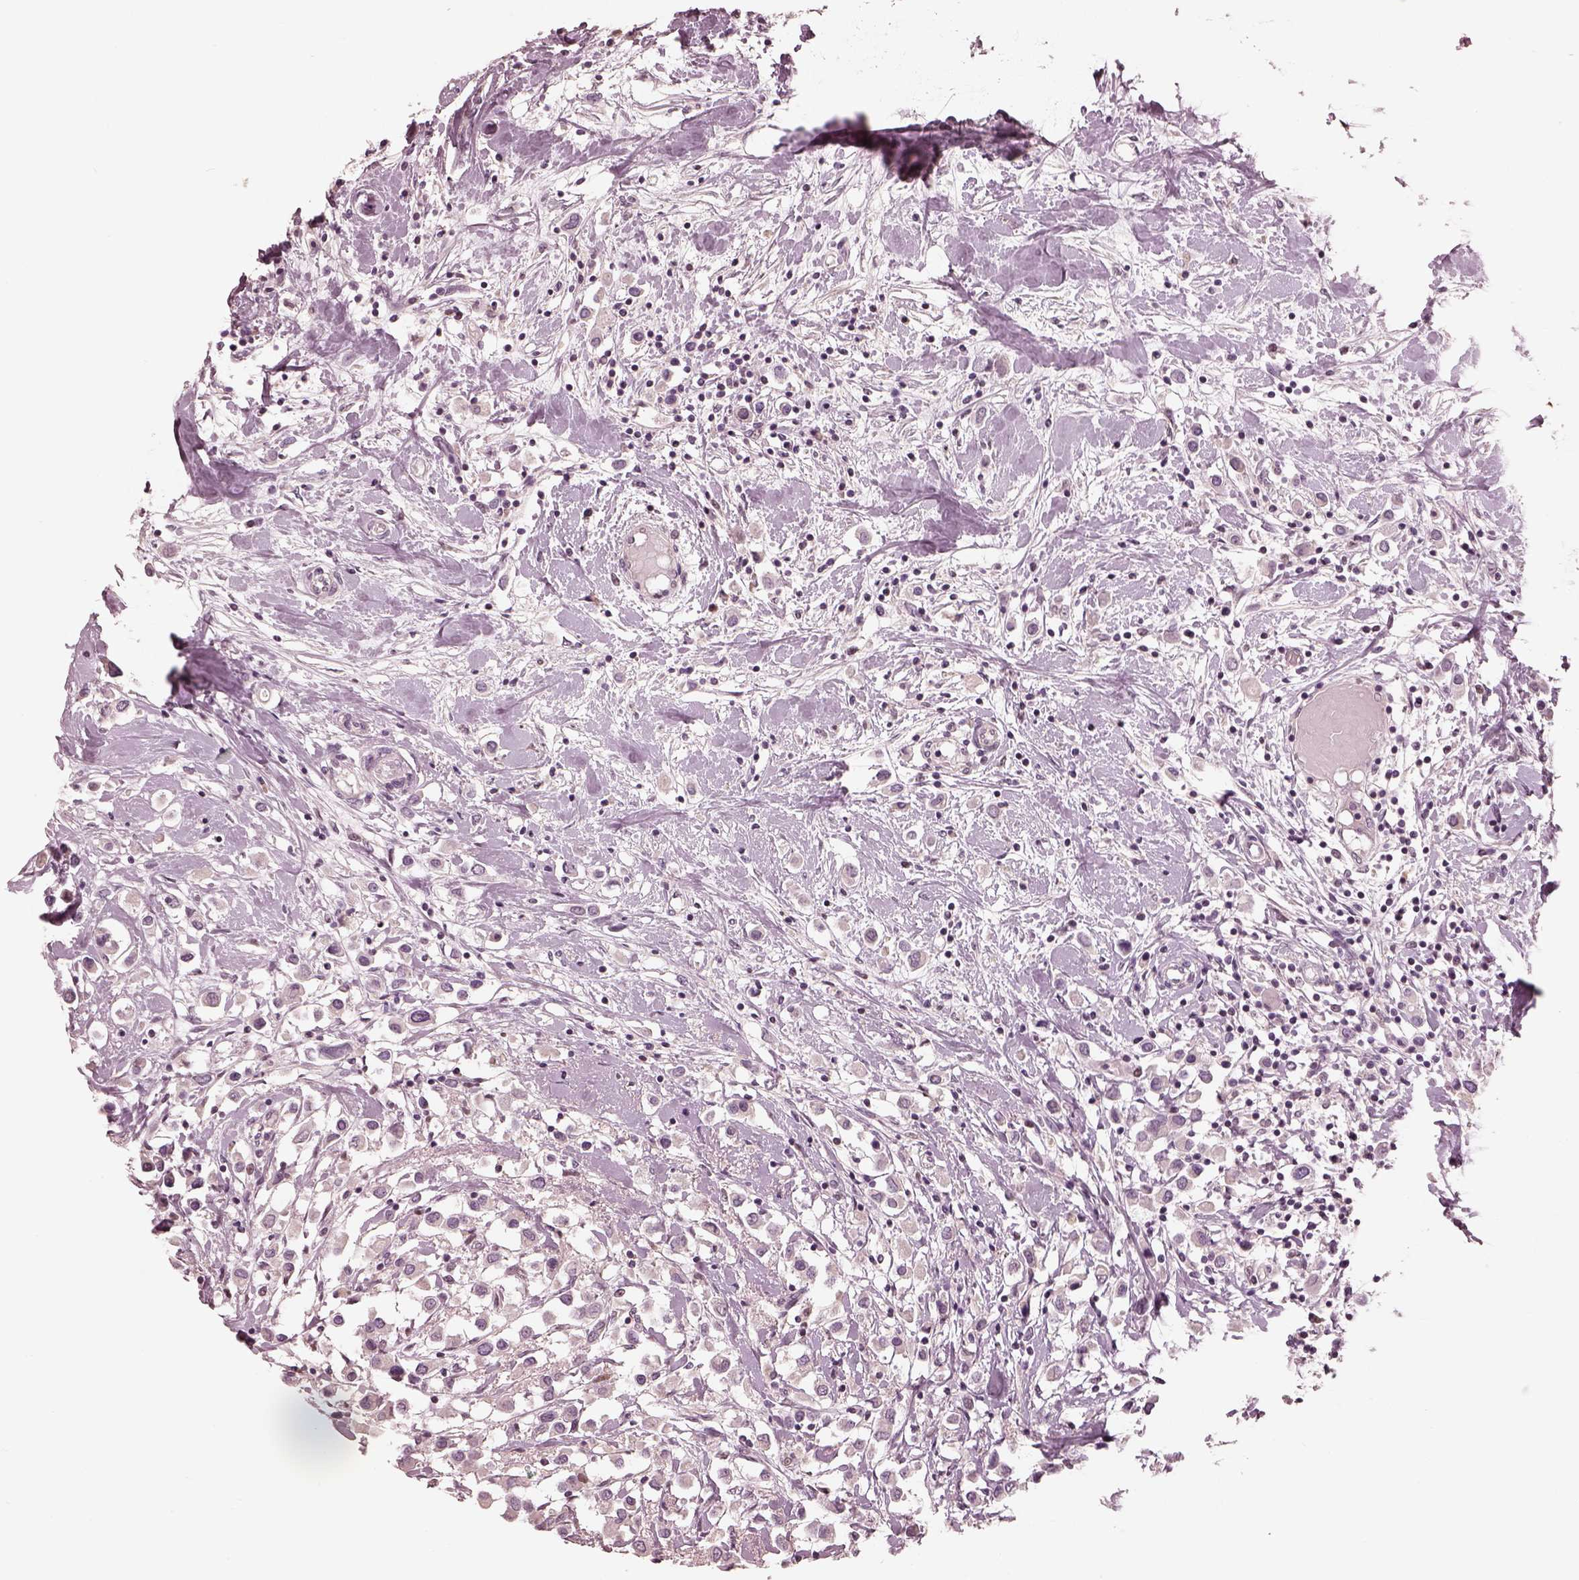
{"staining": {"intensity": "negative", "quantity": "none", "location": "none"}, "tissue": "breast cancer", "cell_type": "Tumor cells", "image_type": "cancer", "snomed": [{"axis": "morphology", "description": "Duct carcinoma"}, {"axis": "topography", "description": "Breast"}], "caption": "Tumor cells are negative for protein expression in human breast cancer.", "gene": "IQCG", "patient": {"sex": "female", "age": 61}}